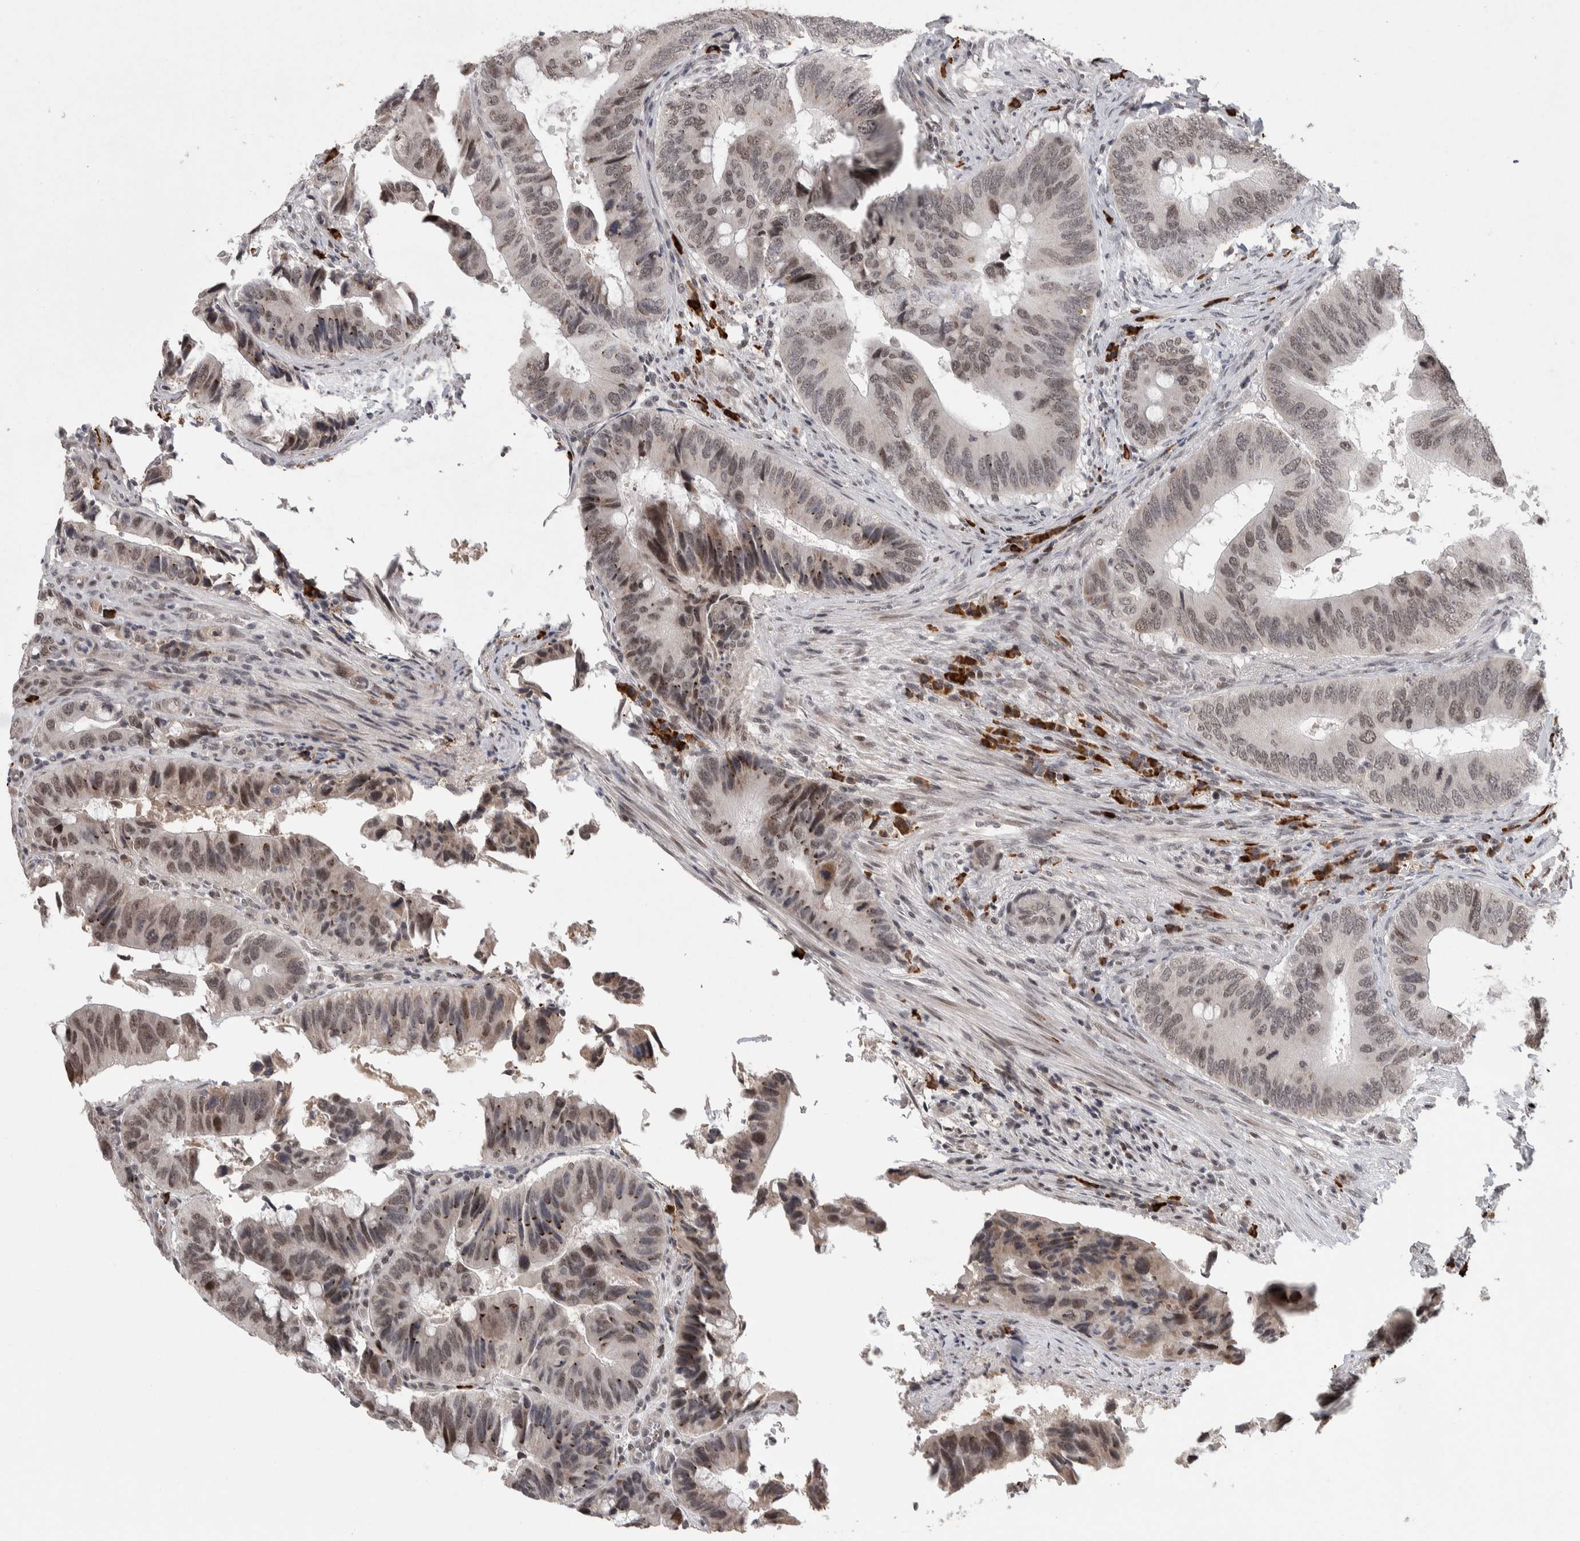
{"staining": {"intensity": "moderate", "quantity": "25%-75%", "location": "nuclear"}, "tissue": "colorectal cancer", "cell_type": "Tumor cells", "image_type": "cancer", "snomed": [{"axis": "morphology", "description": "Adenocarcinoma, NOS"}, {"axis": "topography", "description": "Colon"}], "caption": "Moderate nuclear positivity is identified in about 25%-75% of tumor cells in adenocarcinoma (colorectal). (IHC, brightfield microscopy, high magnification).", "gene": "ZNF592", "patient": {"sex": "male", "age": 71}}